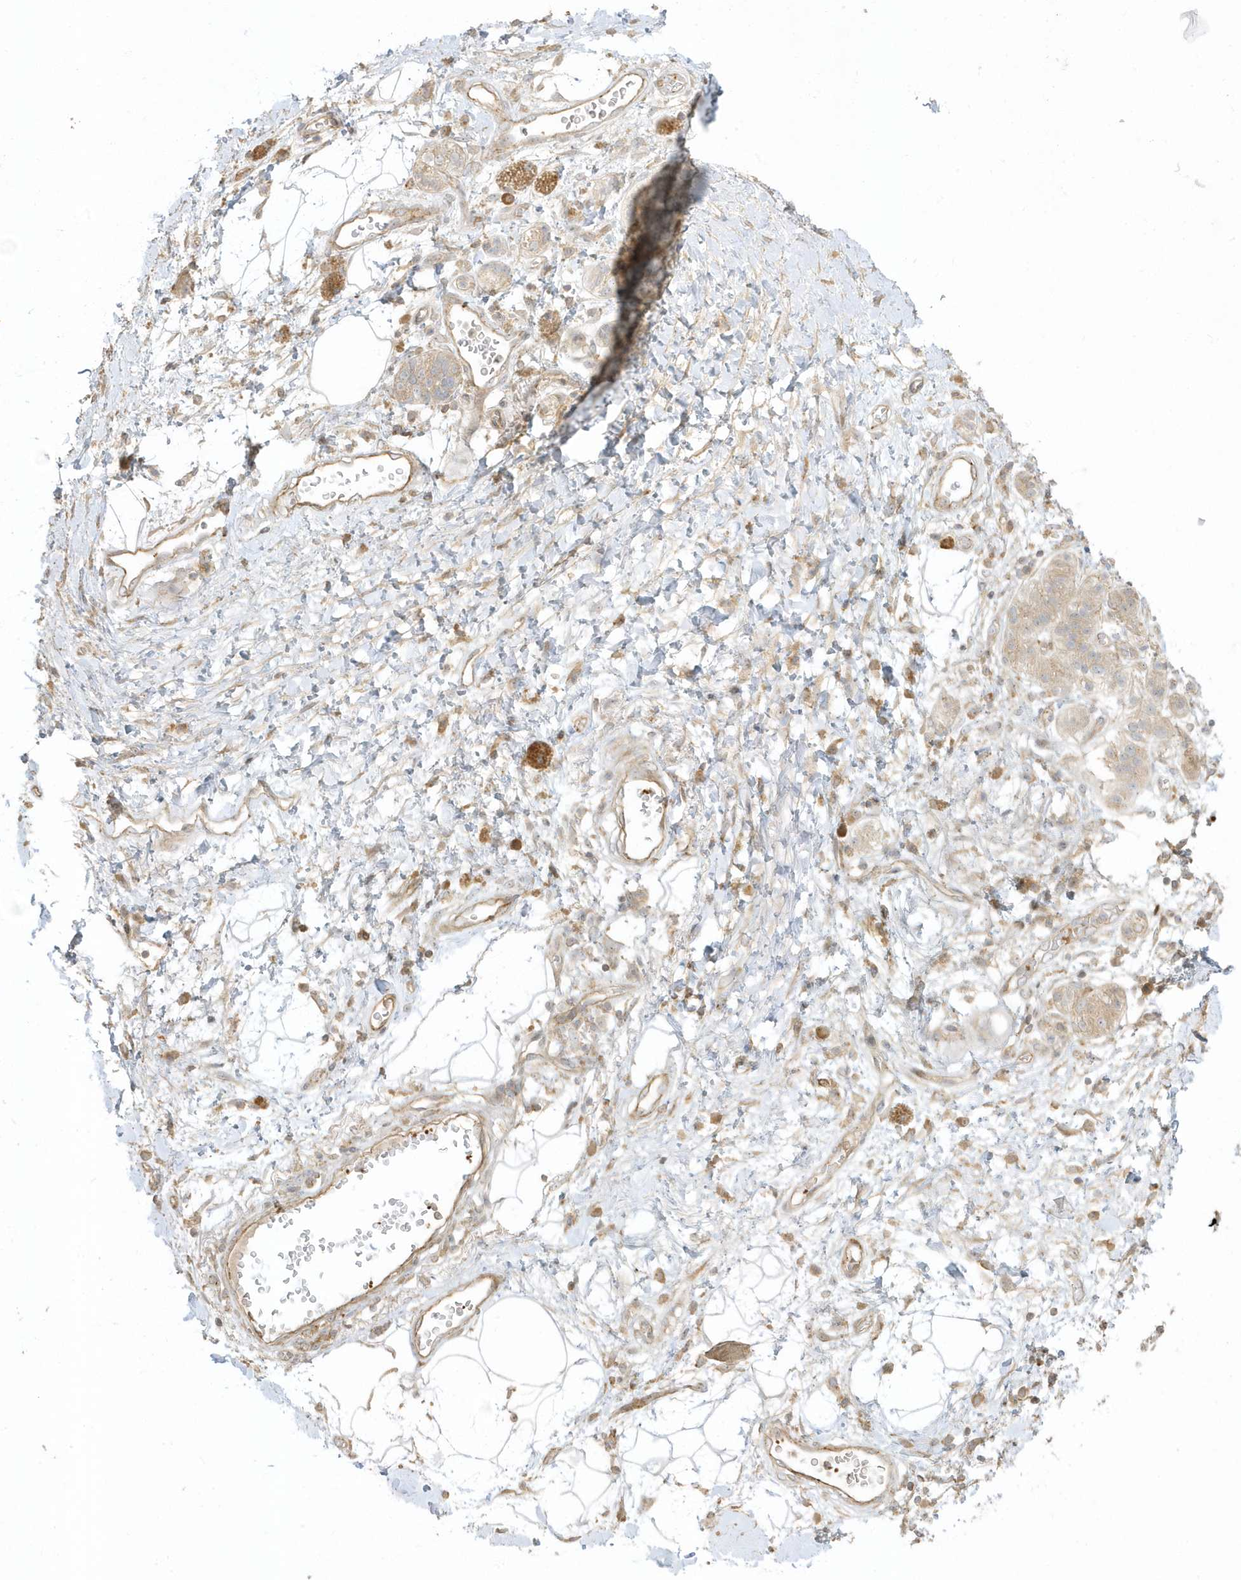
{"staining": {"intensity": "negative", "quantity": "none", "location": "none"}, "tissue": "adipose tissue", "cell_type": "Adipocytes", "image_type": "normal", "snomed": [{"axis": "morphology", "description": "Normal tissue, NOS"}, {"axis": "morphology", "description": "Adenocarcinoma, NOS"}, {"axis": "topography", "description": "Duodenum"}, {"axis": "topography", "description": "Peripheral nerve tissue"}], "caption": "Immunohistochemical staining of unremarkable adipose tissue shows no significant positivity in adipocytes. The staining is performed using DAB (3,3'-diaminobenzidine) brown chromogen with nuclei counter-stained in using hematoxylin.", "gene": "ZBTB8A", "patient": {"sex": "female", "age": 60}}